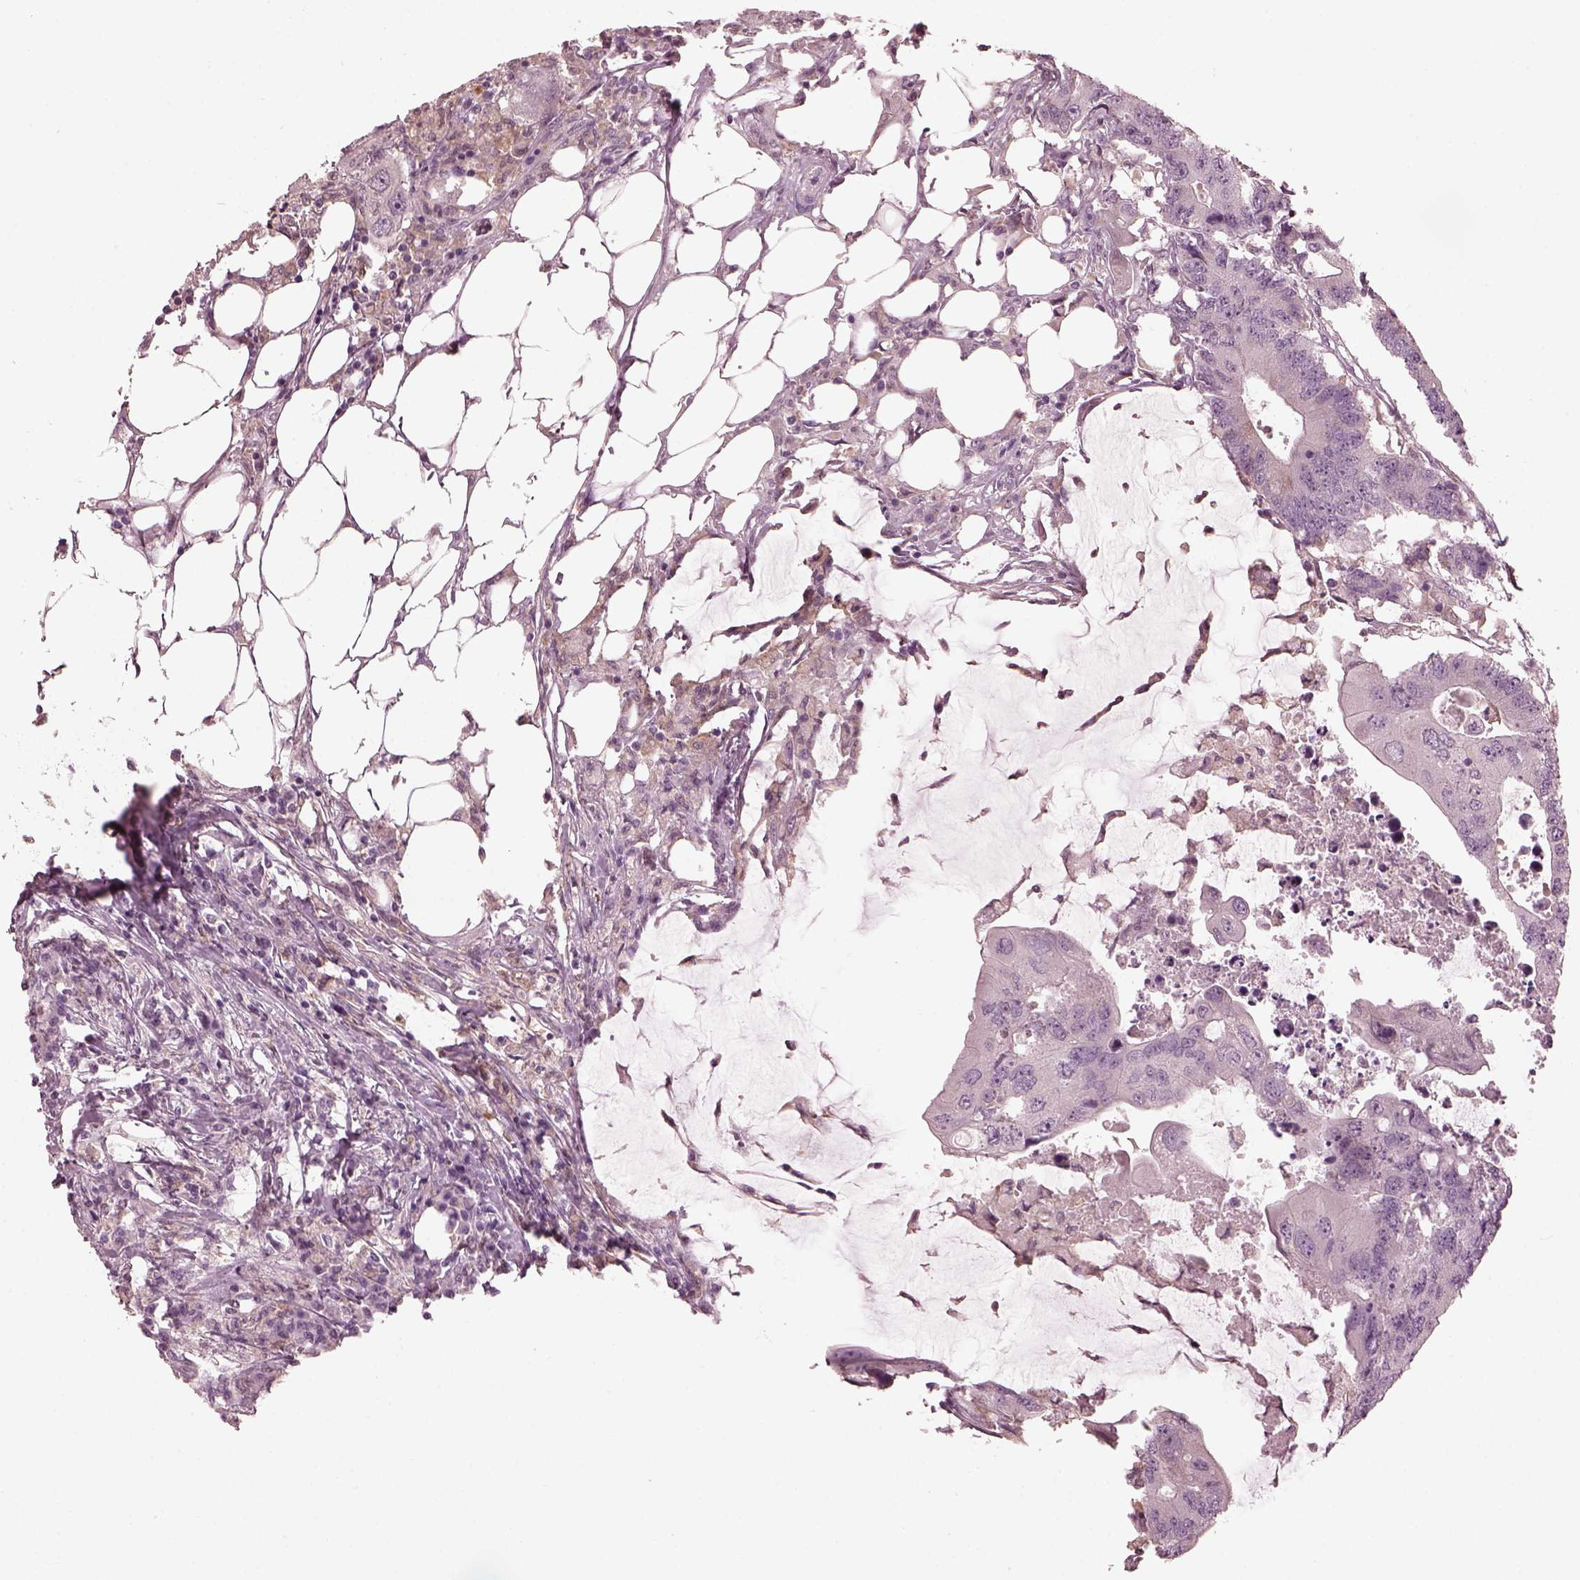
{"staining": {"intensity": "moderate", "quantity": "25%-75%", "location": "cytoplasmic/membranous"}, "tissue": "colorectal cancer", "cell_type": "Tumor cells", "image_type": "cancer", "snomed": [{"axis": "morphology", "description": "Adenocarcinoma, NOS"}, {"axis": "topography", "description": "Colon"}], "caption": "Immunohistochemical staining of human colorectal adenocarcinoma exhibits moderate cytoplasmic/membranous protein staining in approximately 25%-75% of tumor cells.", "gene": "PSTPIP2", "patient": {"sex": "male", "age": 71}}